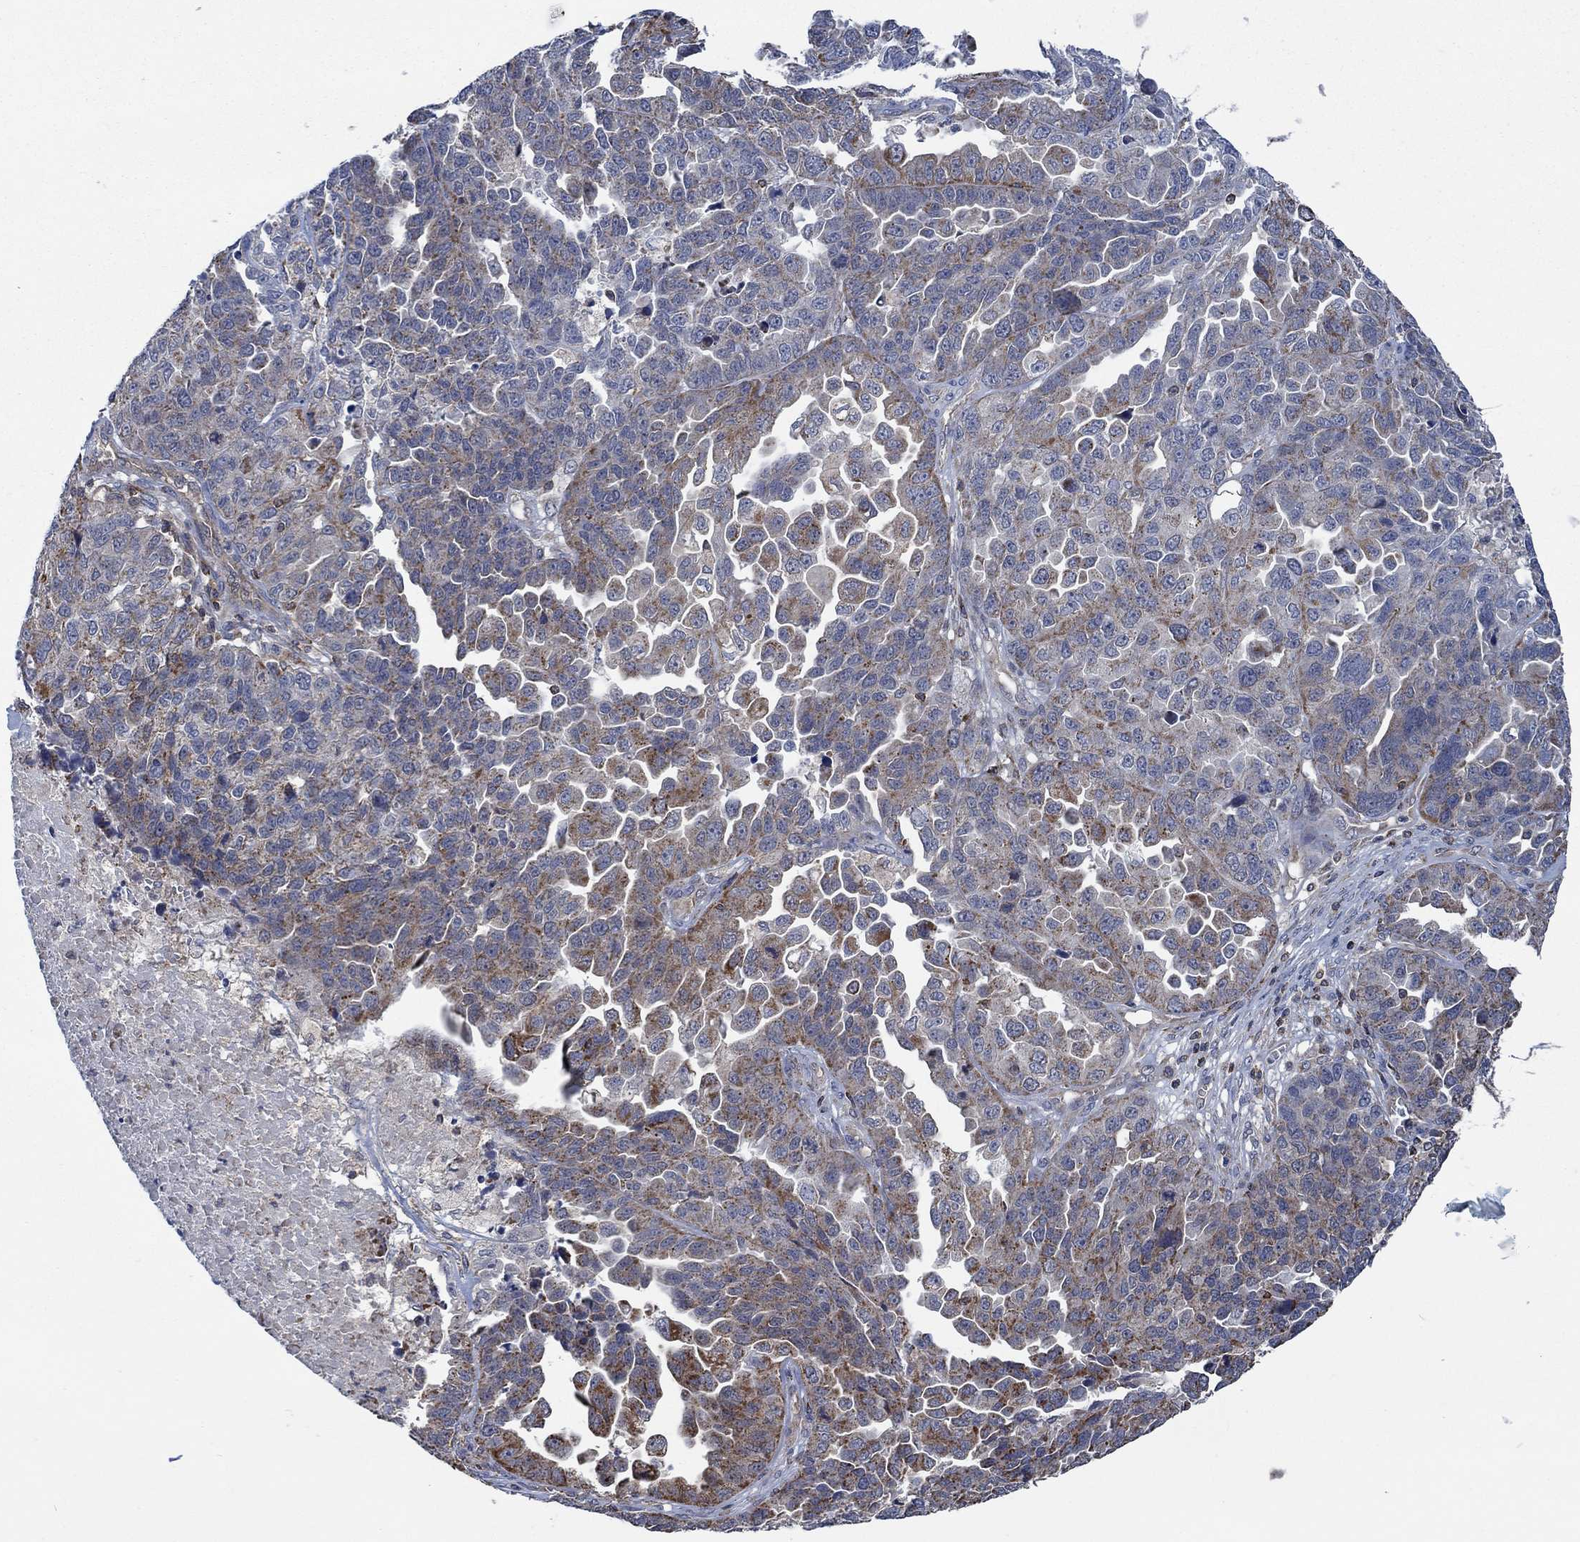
{"staining": {"intensity": "moderate", "quantity": "<25%", "location": "cytoplasmic/membranous"}, "tissue": "ovarian cancer", "cell_type": "Tumor cells", "image_type": "cancer", "snomed": [{"axis": "morphology", "description": "Cystadenocarcinoma, serous, NOS"}, {"axis": "topography", "description": "Ovary"}], "caption": "Immunohistochemical staining of ovarian serous cystadenocarcinoma exhibits low levels of moderate cytoplasmic/membranous protein staining in about <25% of tumor cells. Nuclei are stained in blue.", "gene": "STXBP6", "patient": {"sex": "female", "age": 87}}